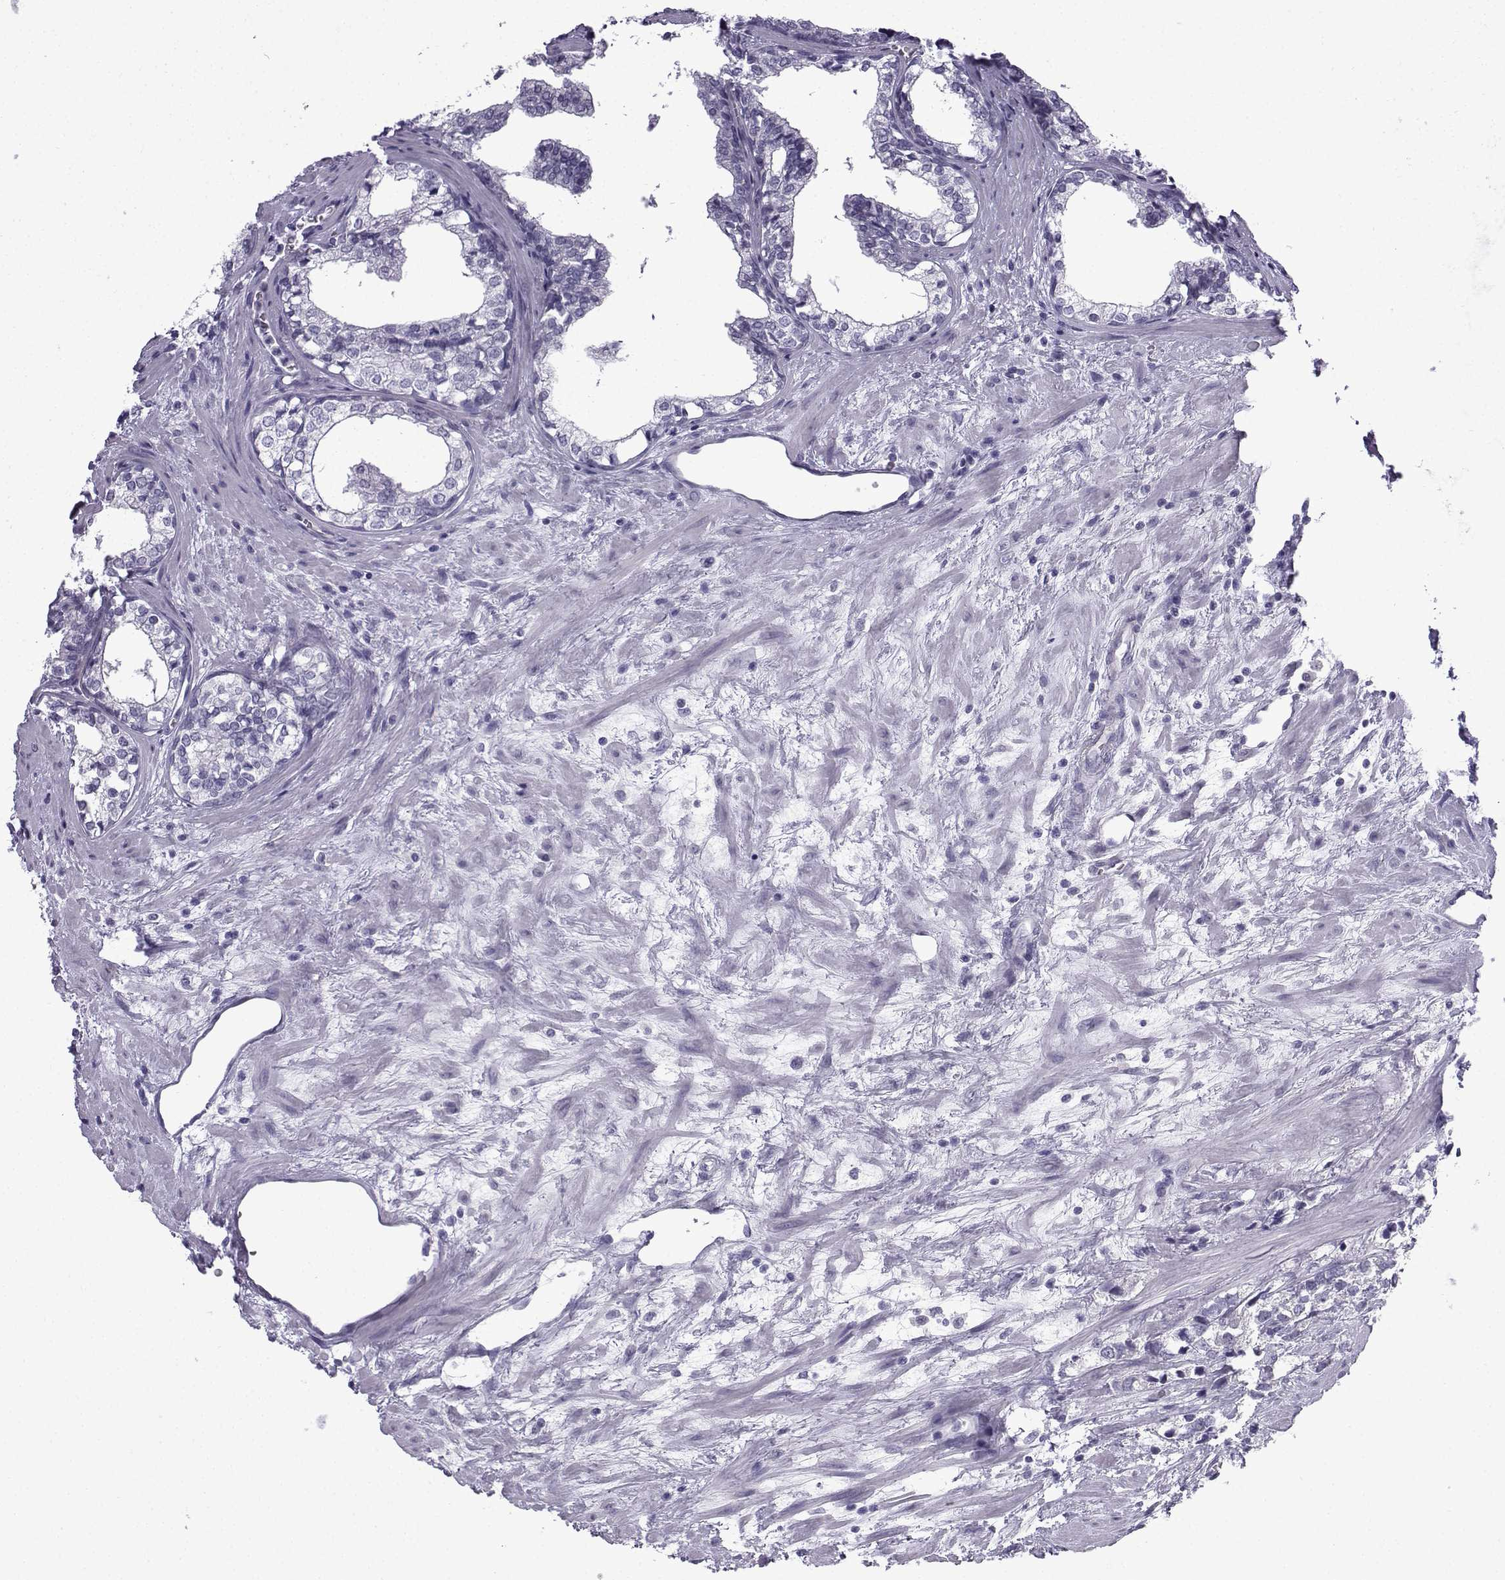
{"staining": {"intensity": "negative", "quantity": "none", "location": "none"}, "tissue": "prostate cancer", "cell_type": "Tumor cells", "image_type": "cancer", "snomed": [{"axis": "morphology", "description": "Adenocarcinoma, NOS"}, {"axis": "topography", "description": "Prostate and seminal vesicle, NOS"}], "caption": "The IHC histopathology image has no significant expression in tumor cells of prostate adenocarcinoma tissue. (DAB IHC with hematoxylin counter stain).", "gene": "CFAP53", "patient": {"sex": "male", "age": 63}}